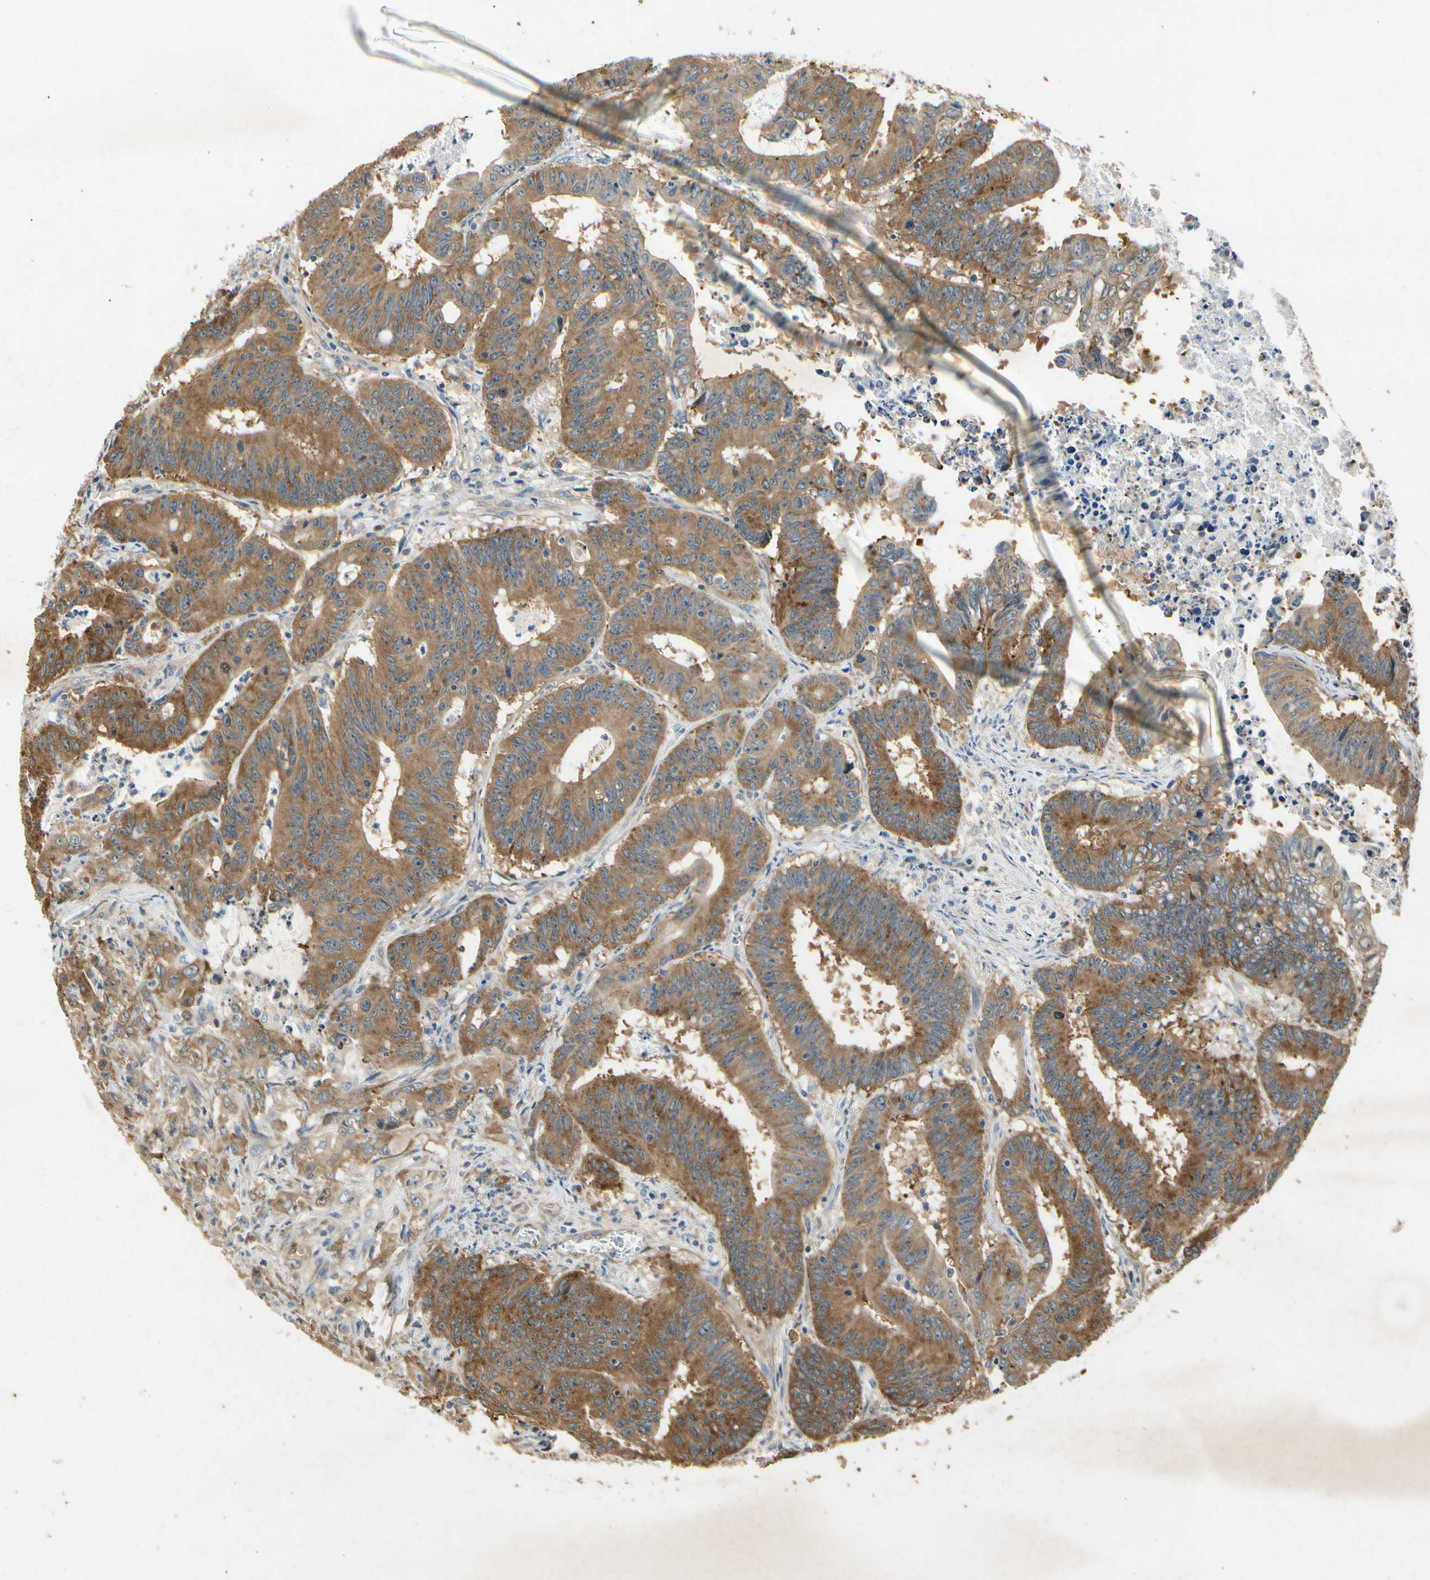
{"staining": {"intensity": "moderate", "quantity": ">75%", "location": "cytoplasmic/membranous"}, "tissue": "colorectal cancer", "cell_type": "Tumor cells", "image_type": "cancer", "snomed": [{"axis": "morphology", "description": "Adenocarcinoma, NOS"}, {"axis": "topography", "description": "Colon"}], "caption": "Human colorectal adenocarcinoma stained with a protein marker shows moderate staining in tumor cells.", "gene": "EIF1AX", "patient": {"sex": "male", "age": 45}}